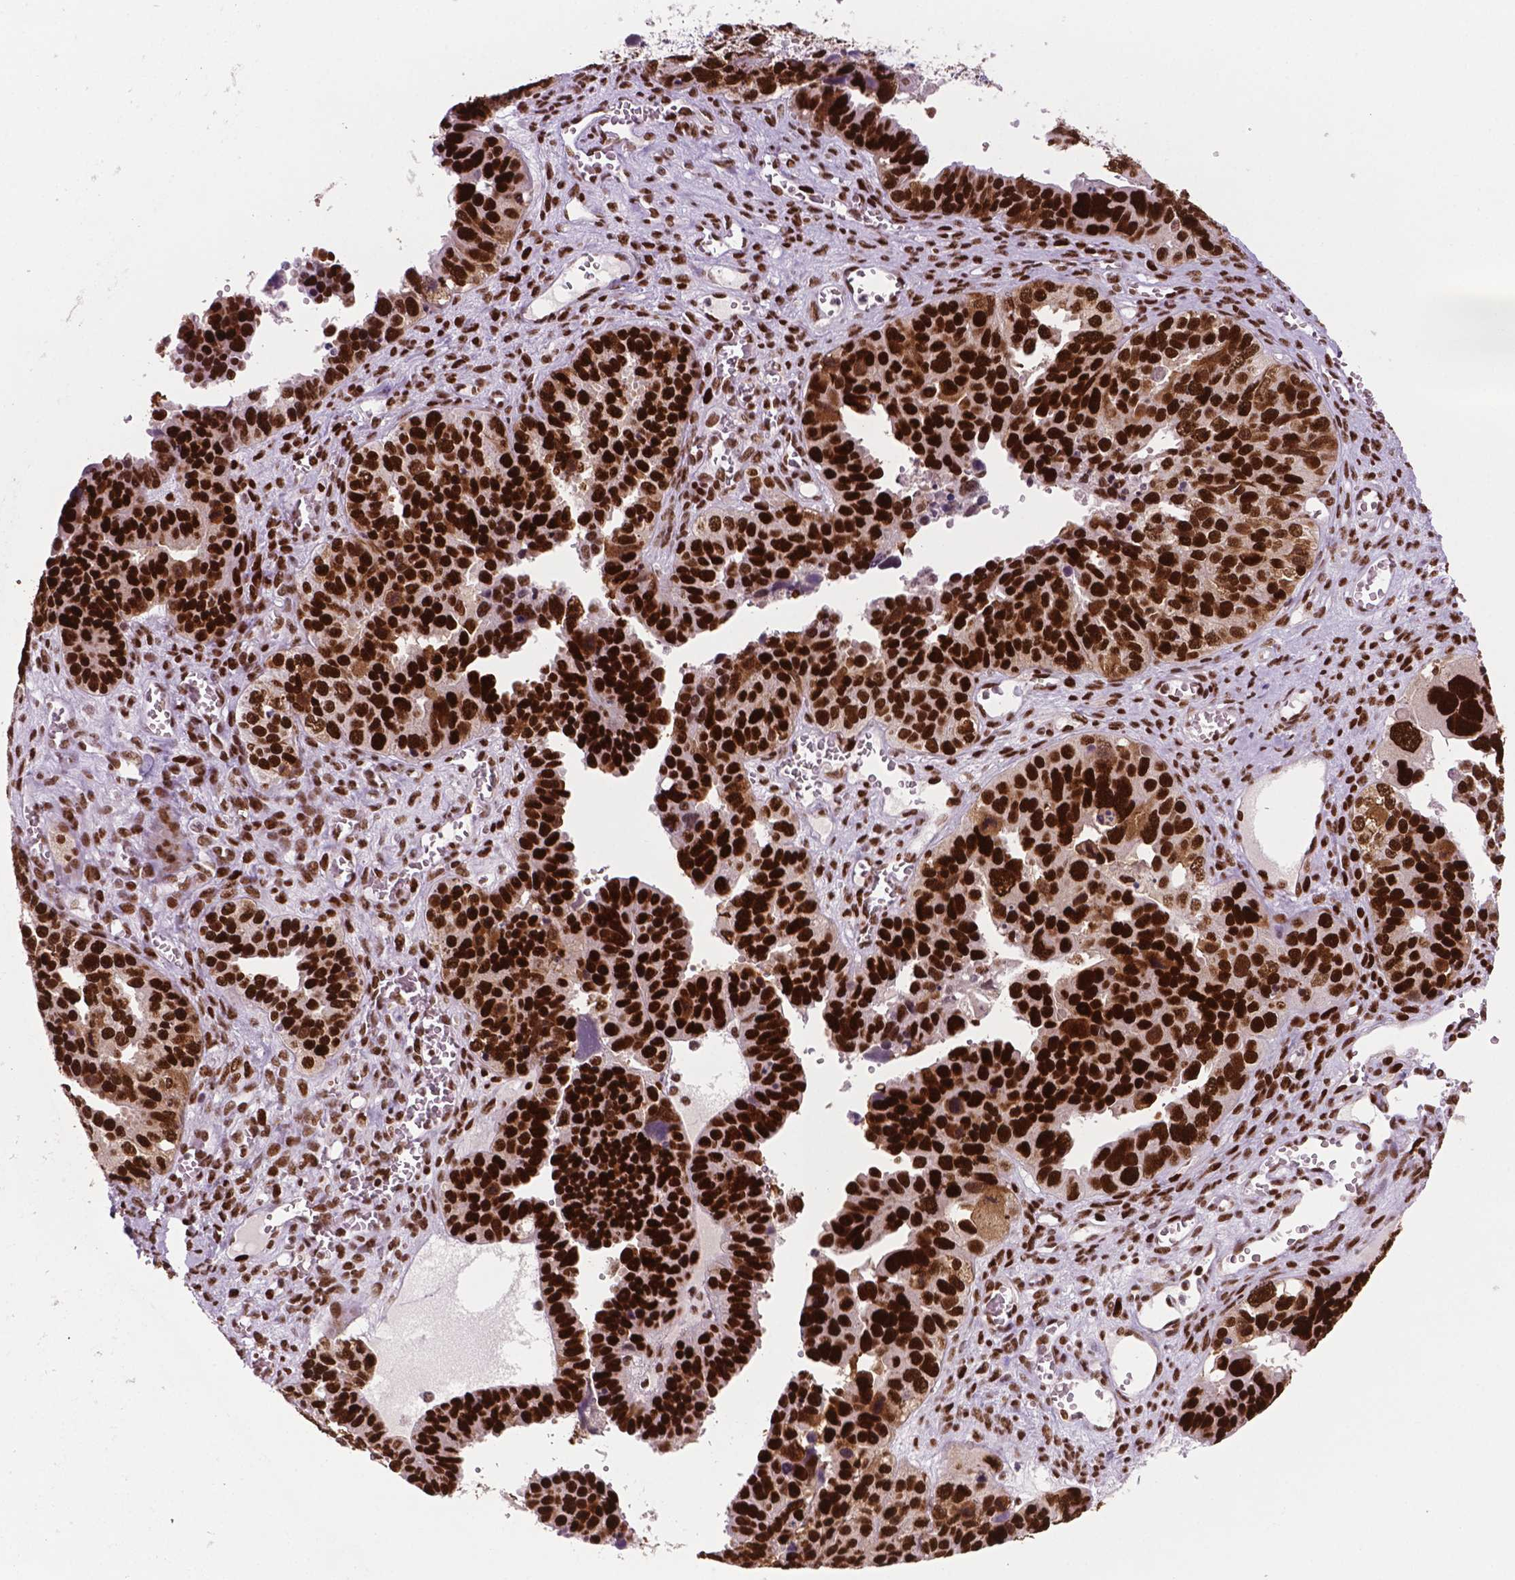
{"staining": {"intensity": "strong", "quantity": ">75%", "location": "nuclear"}, "tissue": "ovarian cancer", "cell_type": "Tumor cells", "image_type": "cancer", "snomed": [{"axis": "morphology", "description": "Cystadenocarcinoma, serous, NOS"}, {"axis": "topography", "description": "Ovary"}], "caption": "Immunohistochemistry of ovarian cancer displays high levels of strong nuclear expression in about >75% of tumor cells.", "gene": "MSH6", "patient": {"sex": "female", "age": 76}}